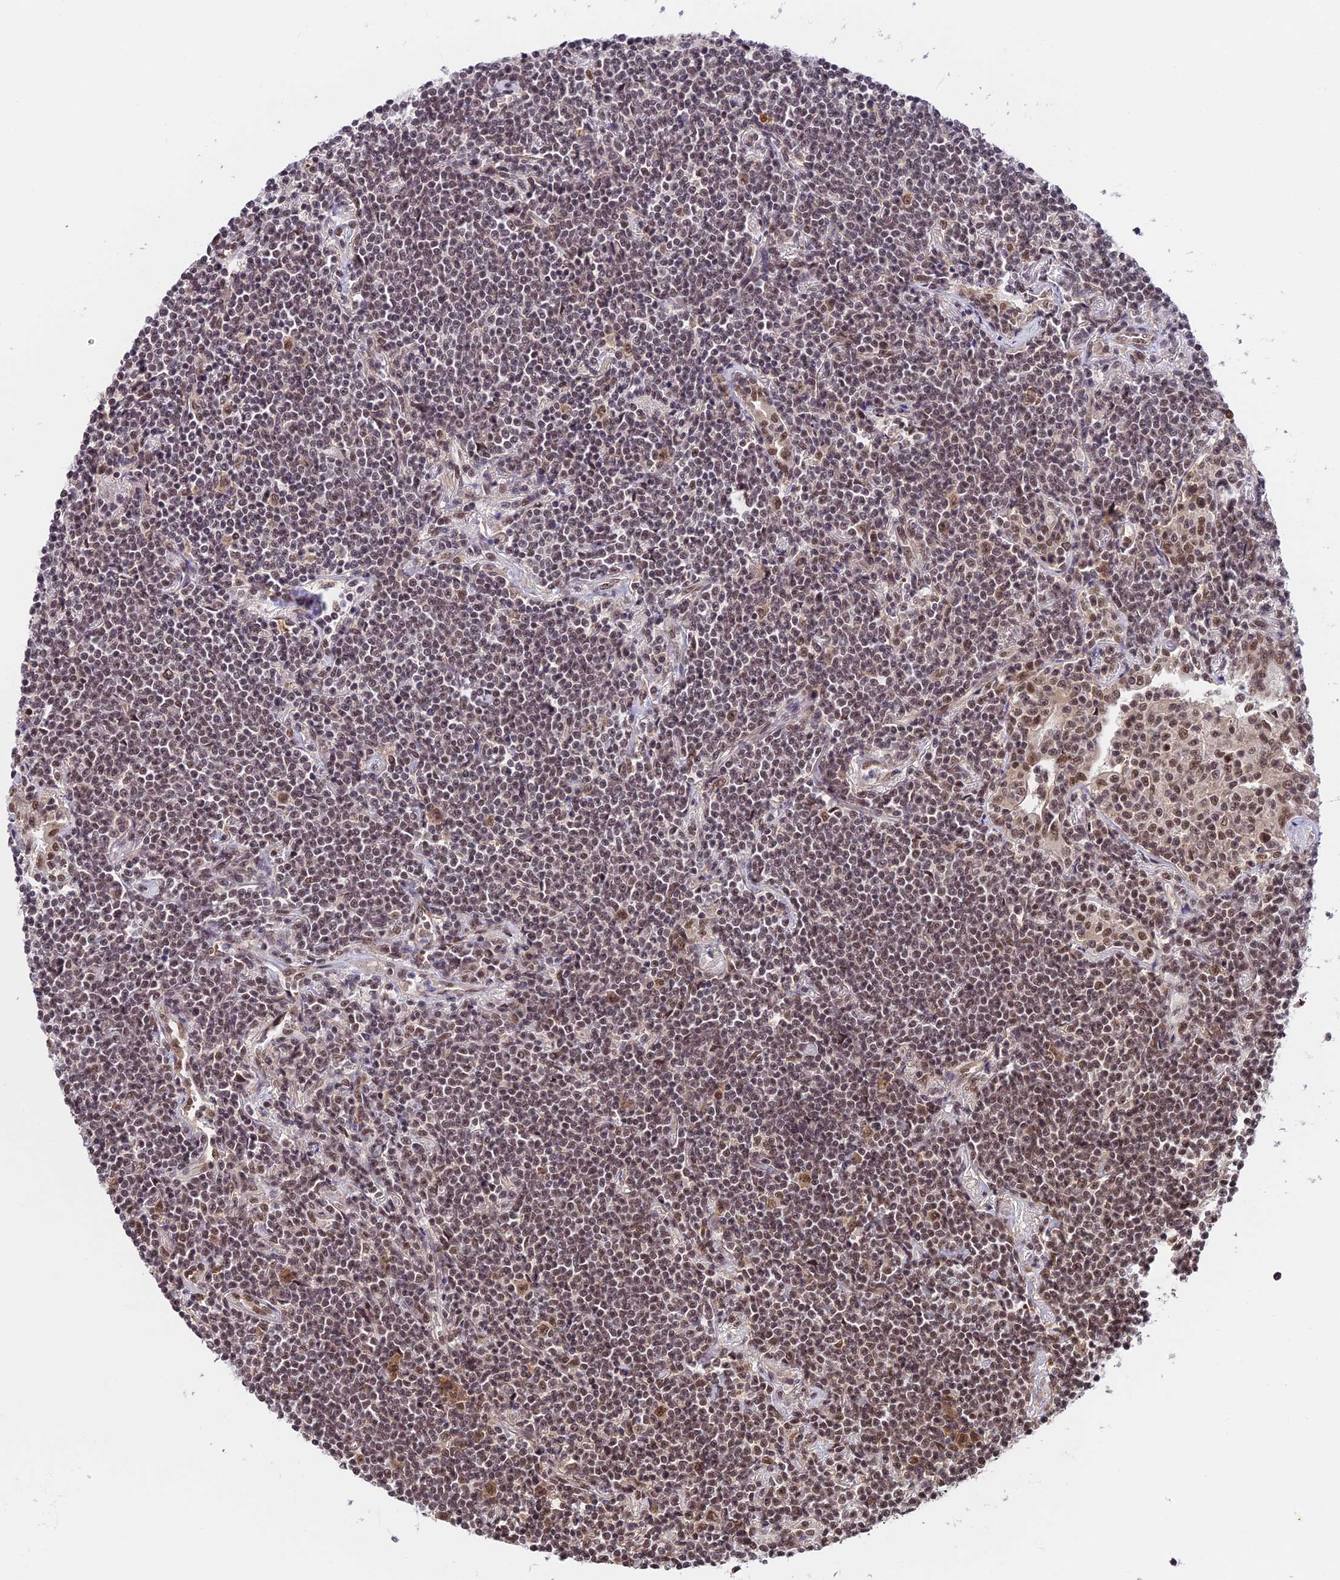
{"staining": {"intensity": "moderate", "quantity": "25%-75%", "location": "nuclear"}, "tissue": "lymphoma", "cell_type": "Tumor cells", "image_type": "cancer", "snomed": [{"axis": "morphology", "description": "Malignant lymphoma, non-Hodgkin's type, Low grade"}, {"axis": "topography", "description": "Lung"}], "caption": "Protein analysis of malignant lymphoma, non-Hodgkin's type (low-grade) tissue reveals moderate nuclear positivity in about 25%-75% of tumor cells.", "gene": "RBM42", "patient": {"sex": "female", "age": 71}}